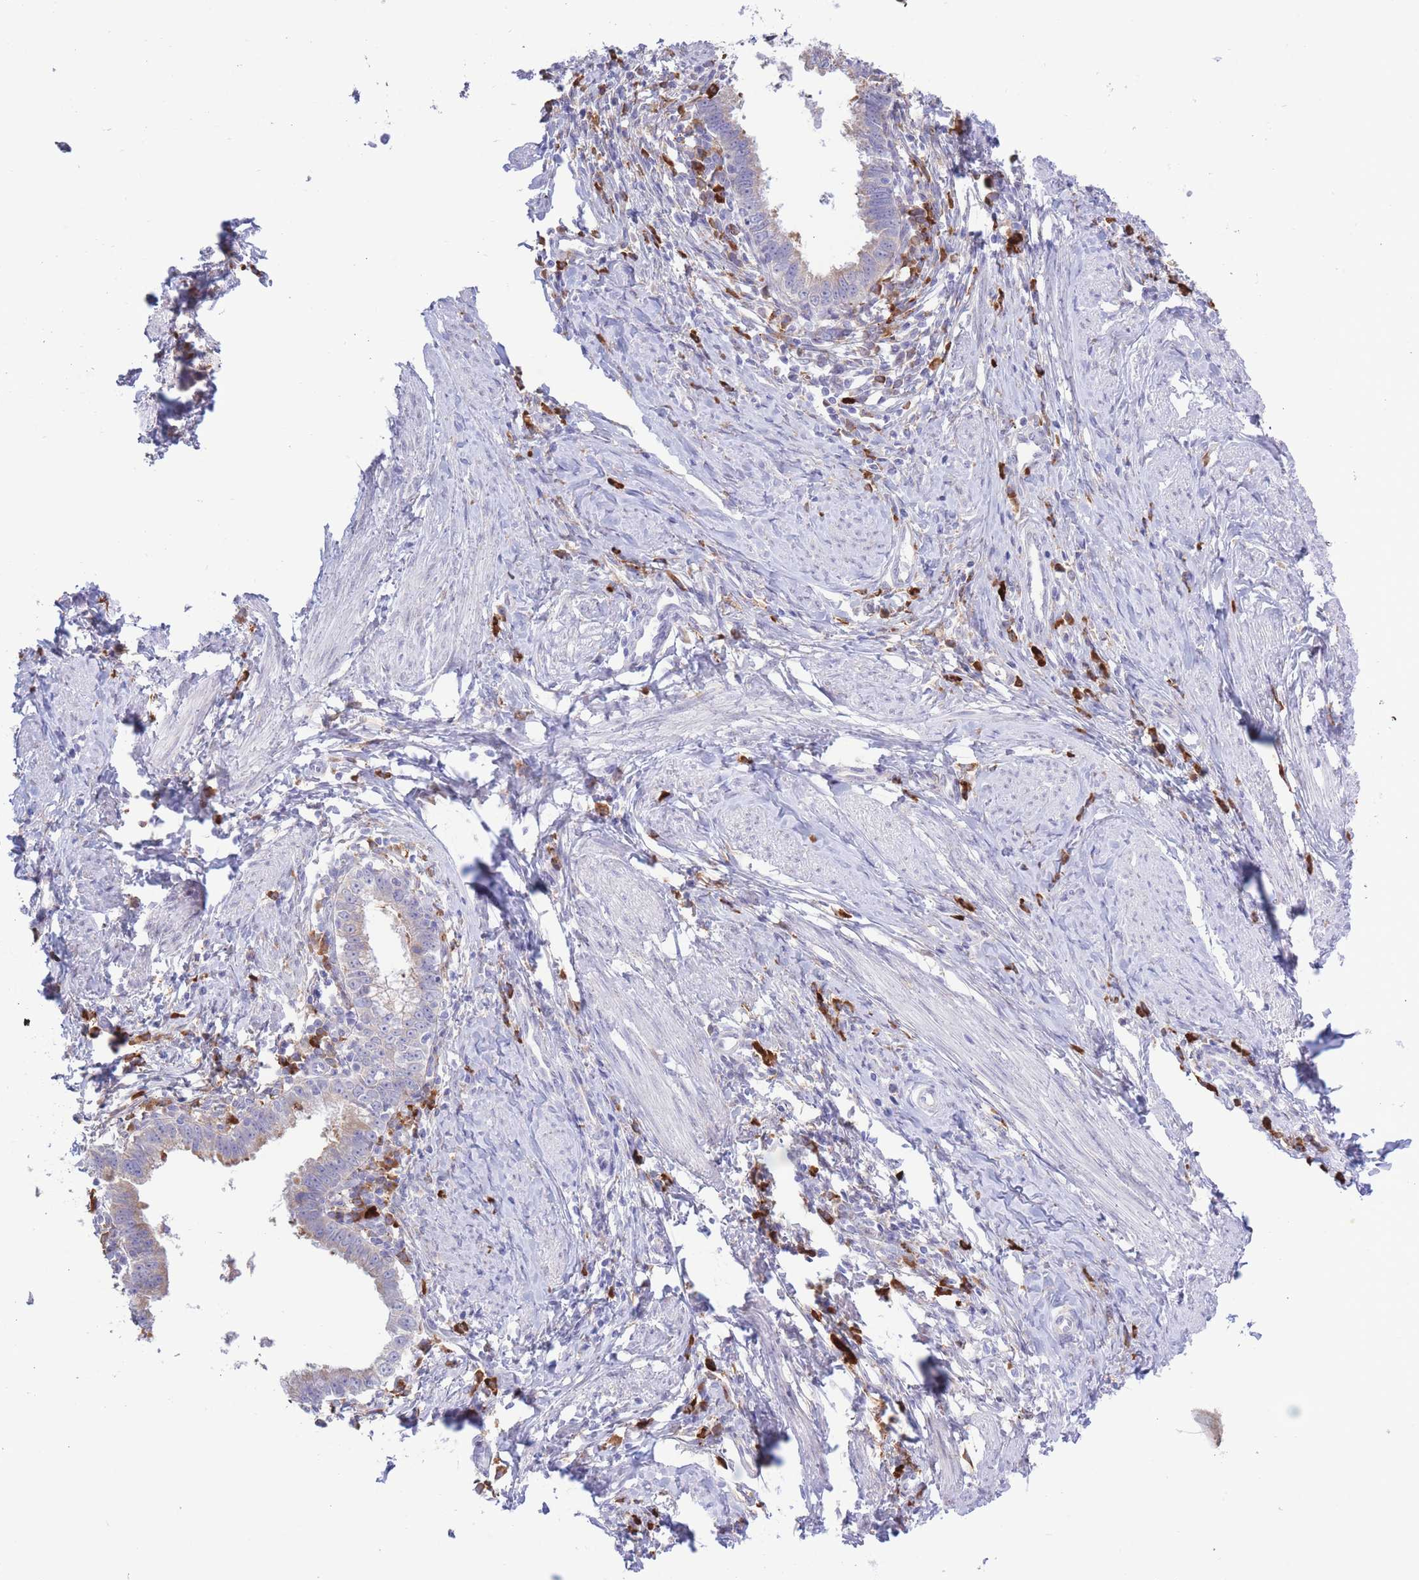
{"staining": {"intensity": "weak", "quantity": "25%-75%", "location": "cytoplasmic/membranous"}, "tissue": "cervical cancer", "cell_type": "Tumor cells", "image_type": "cancer", "snomed": [{"axis": "morphology", "description": "Adenocarcinoma, NOS"}, {"axis": "topography", "description": "Cervix"}], "caption": "Immunohistochemical staining of cervical adenocarcinoma reveals weak cytoplasmic/membranous protein staining in about 25%-75% of tumor cells. (Stains: DAB in brown, nuclei in blue, Microscopy: brightfield microscopy at high magnification).", "gene": "MYDGF", "patient": {"sex": "female", "age": 36}}